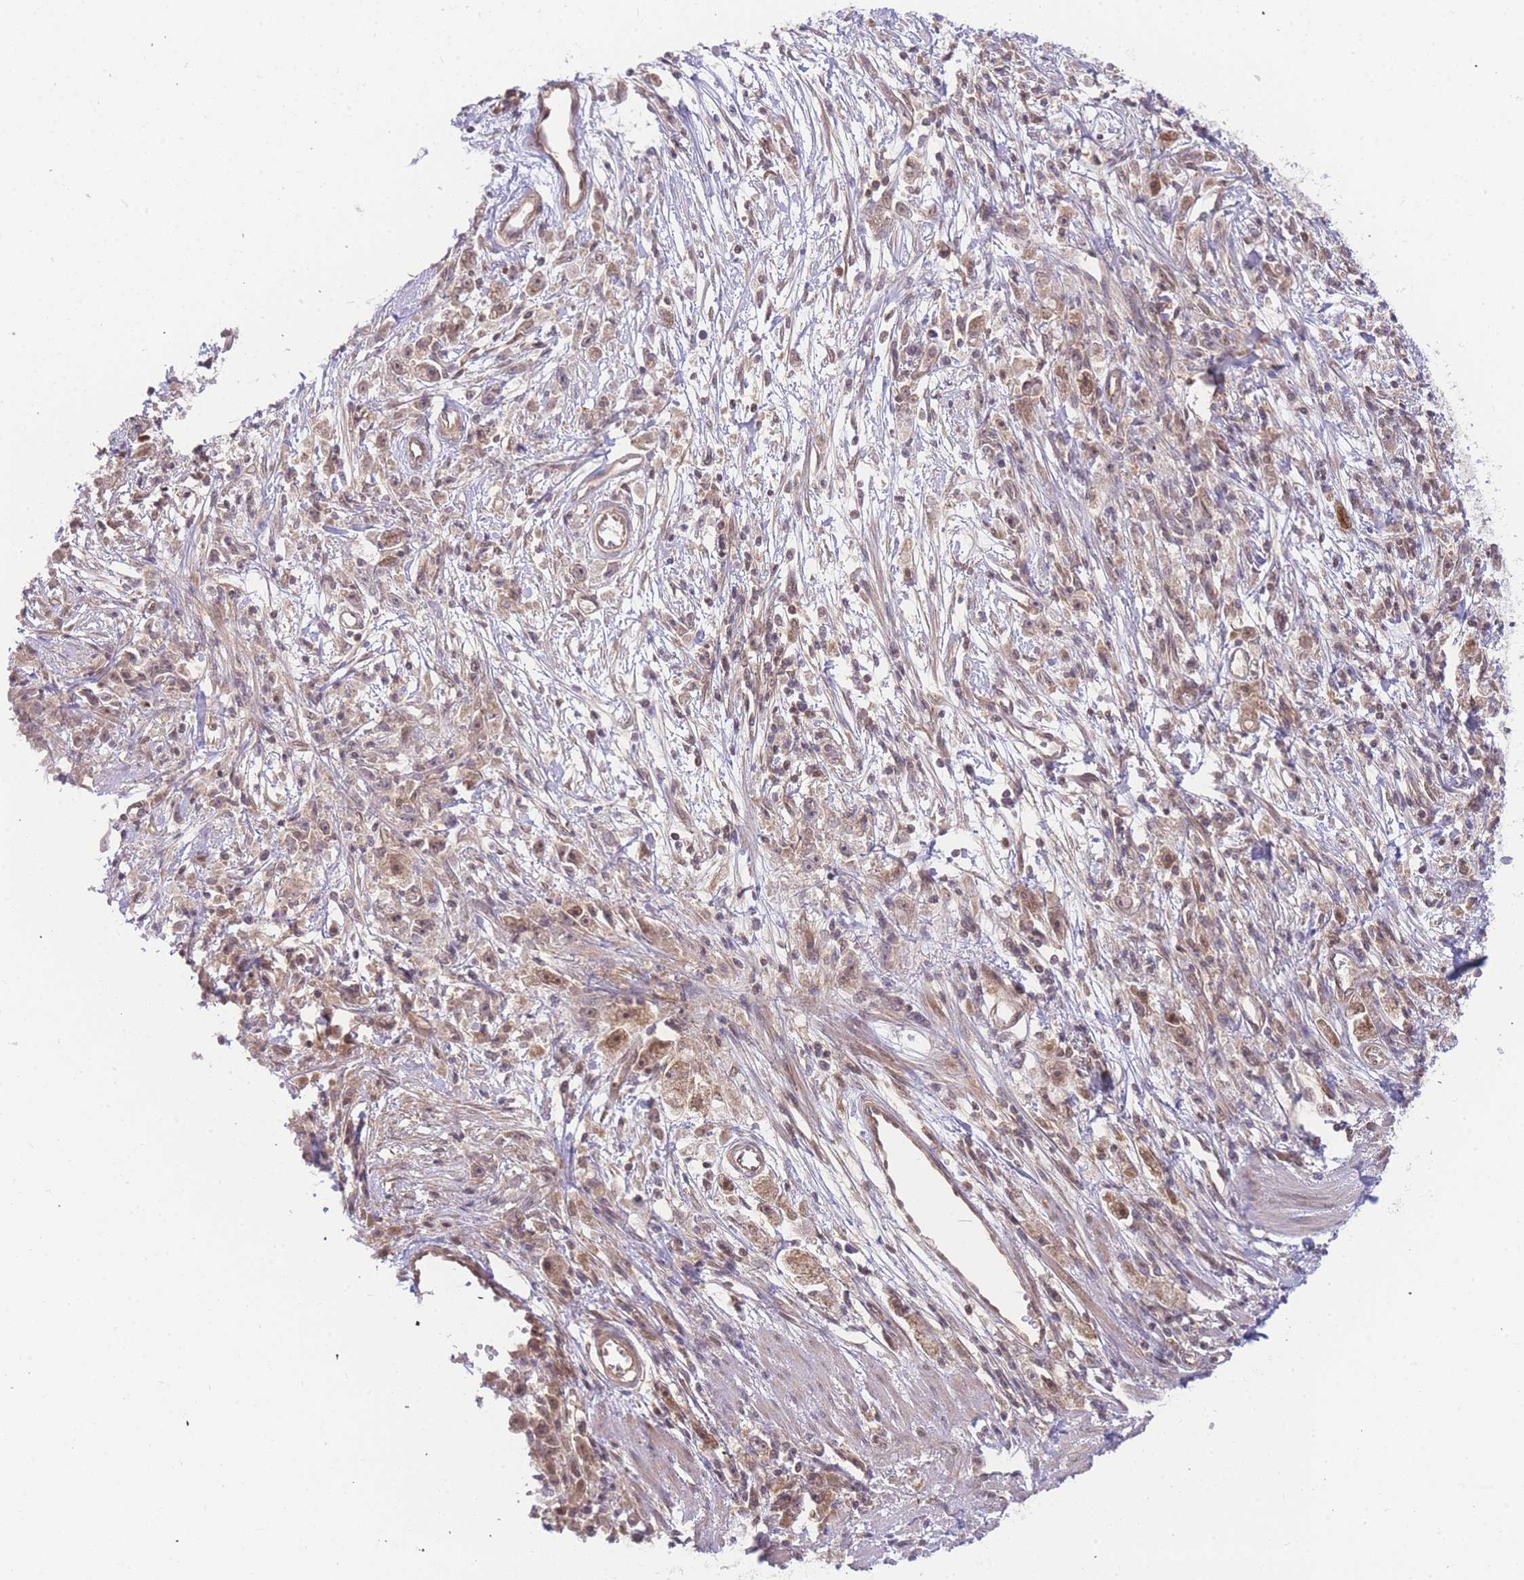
{"staining": {"intensity": "moderate", "quantity": ">75%", "location": "cytoplasmic/membranous,nuclear"}, "tissue": "stomach cancer", "cell_type": "Tumor cells", "image_type": "cancer", "snomed": [{"axis": "morphology", "description": "Adenocarcinoma, NOS"}, {"axis": "topography", "description": "Stomach"}], "caption": "Immunohistochemical staining of human stomach cancer (adenocarcinoma) displays moderate cytoplasmic/membranous and nuclear protein staining in approximately >75% of tumor cells. (DAB = brown stain, brightfield microscopy at high magnification).", "gene": "KIAA1191", "patient": {"sex": "female", "age": 59}}